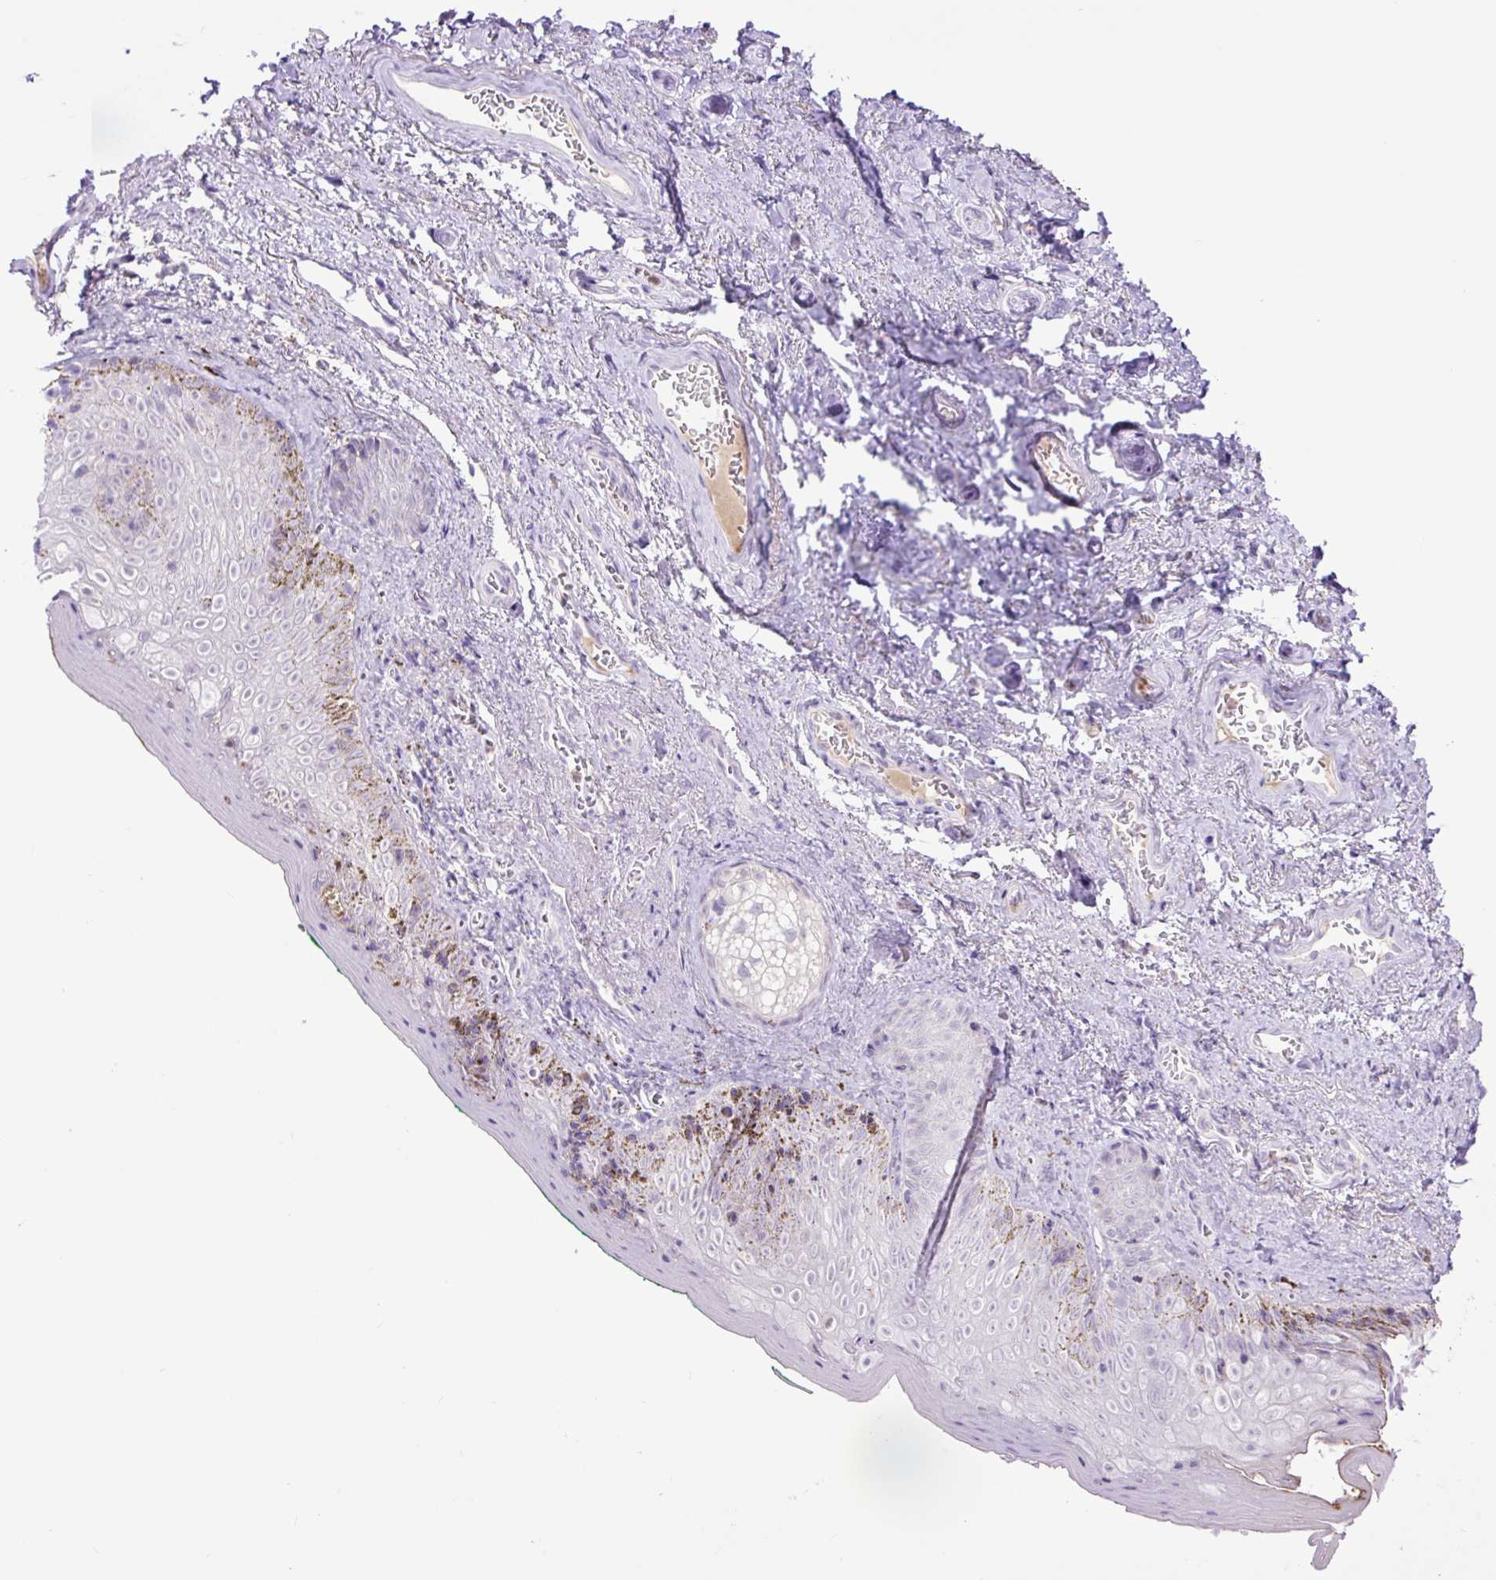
{"staining": {"intensity": "negative", "quantity": "none", "location": "none"}, "tissue": "vagina", "cell_type": "Squamous epithelial cells", "image_type": "normal", "snomed": [{"axis": "morphology", "description": "Normal tissue, NOS"}, {"axis": "topography", "description": "Vulva"}, {"axis": "topography", "description": "Vagina"}, {"axis": "topography", "description": "Peripheral nerve tissue"}], "caption": "A high-resolution histopathology image shows immunohistochemistry staining of unremarkable vagina, which shows no significant positivity in squamous epithelial cells. The staining is performed using DAB (3,3'-diaminobenzidine) brown chromogen with nuclei counter-stained in using hematoxylin.", "gene": "MFSD3", "patient": {"sex": "female", "age": 66}}